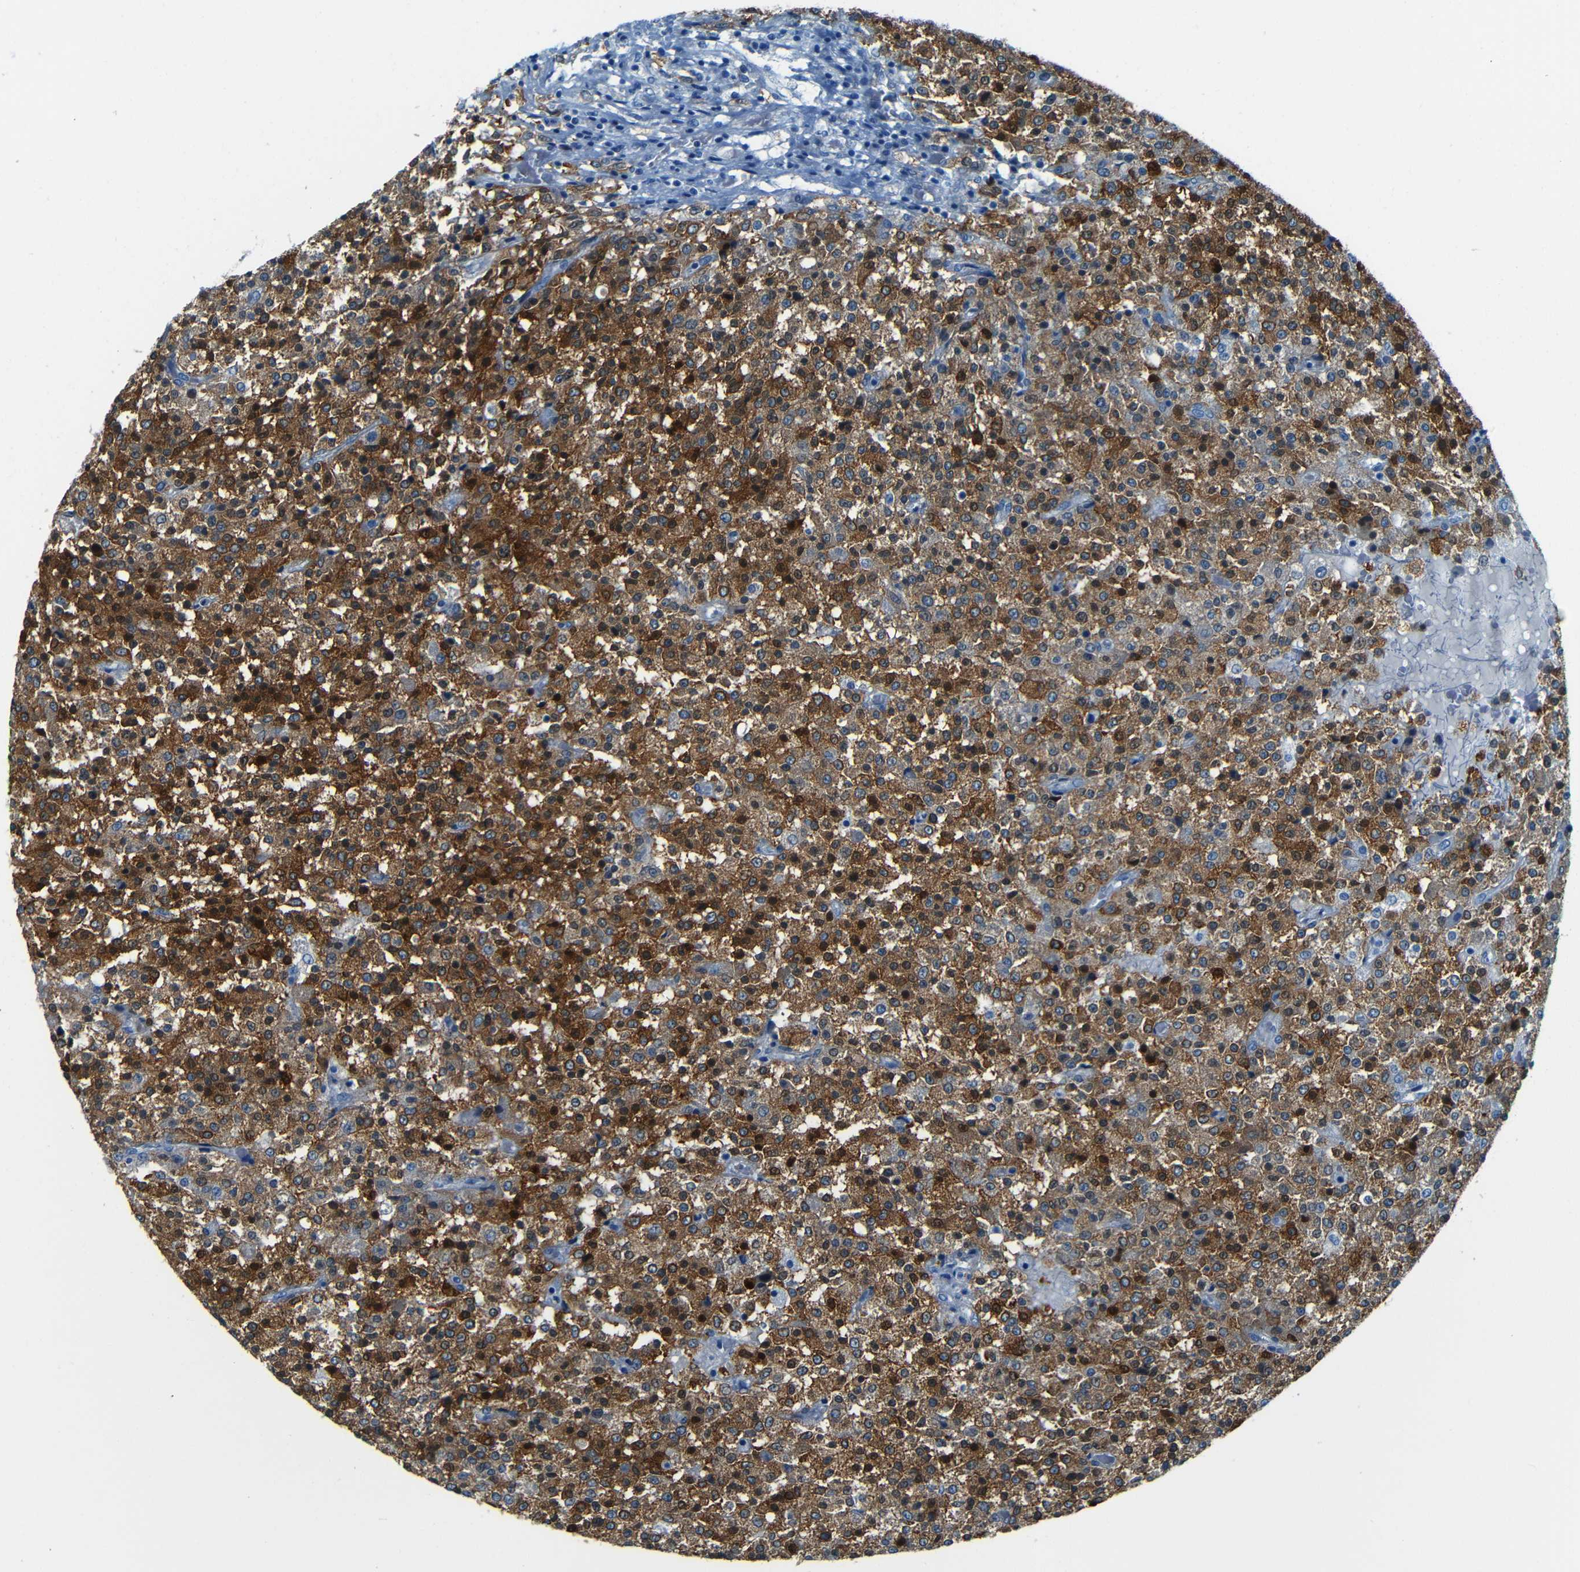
{"staining": {"intensity": "moderate", "quantity": ">75%", "location": "cytoplasmic/membranous"}, "tissue": "testis cancer", "cell_type": "Tumor cells", "image_type": "cancer", "snomed": [{"axis": "morphology", "description": "Seminoma, NOS"}, {"axis": "topography", "description": "Testis"}], "caption": "A medium amount of moderate cytoplasmic/membranous expression is identified in approximately >75% of tumor cells in testis cancer (seminoma) tissue.", "gene": "MAP2", "patient": {"sex": "male", "age": 59}}